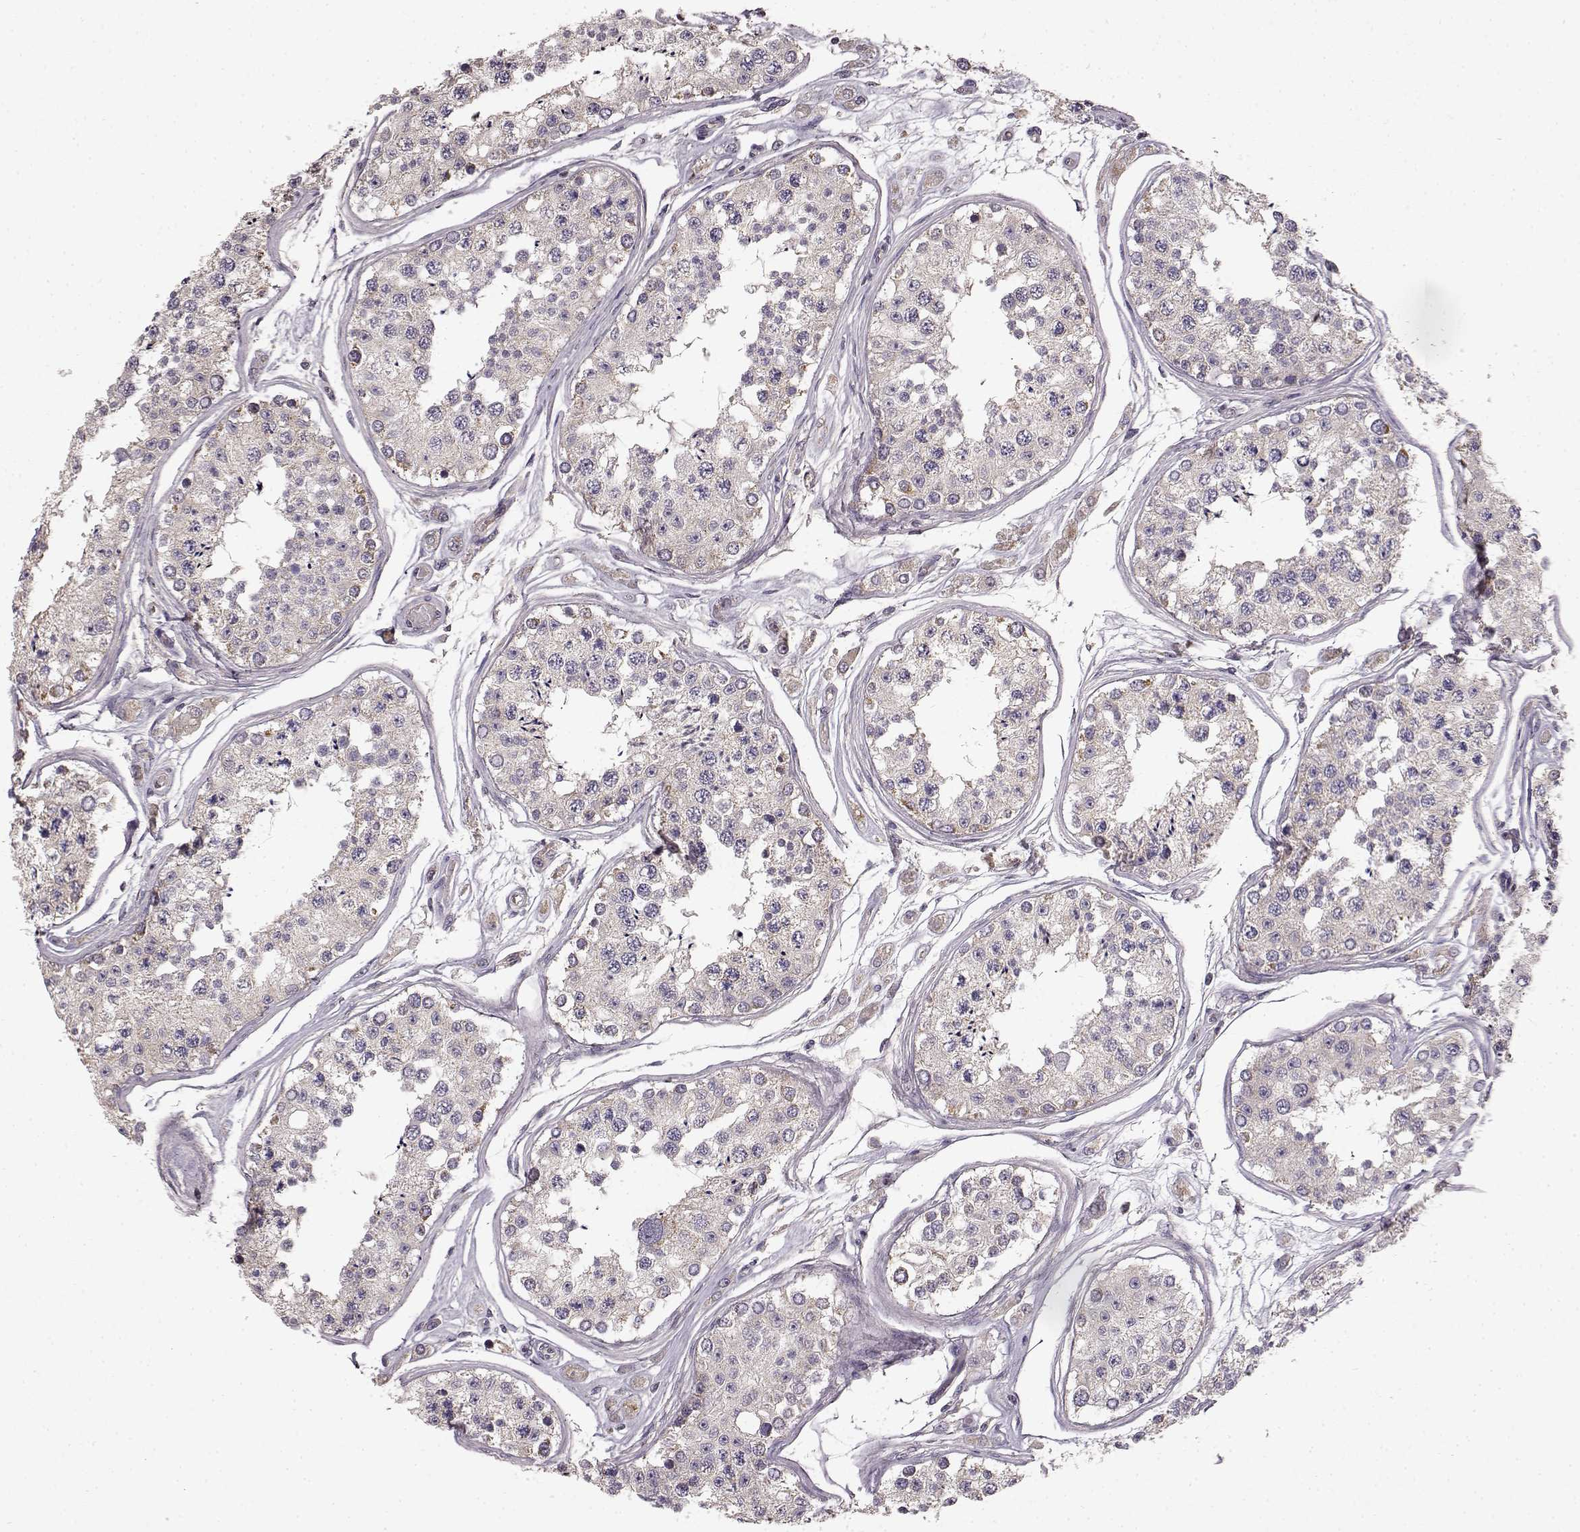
{"staining": {"intensity": "moderate", "quantity": "25%-75%", "location": "cytoplasmic/membranous"}, "tissue": "testis", "cell_type": "Cells in seminiferous ducts", "image_type": "normal", "snomed": [{"axis": "morphology", "description": "Normal tissue, NOS"}, {"axis": "topography", "description": "Testis"}], "caption": "Unremarkable testis demonstrates moderate cytoplasmic/membranous positivity in approximately 25%-75% of cells in seminiferous ducts, visualized by immunohistochemistry.", "gene": "ERBB3", "patient": {"sex": "male", "age": 25}}